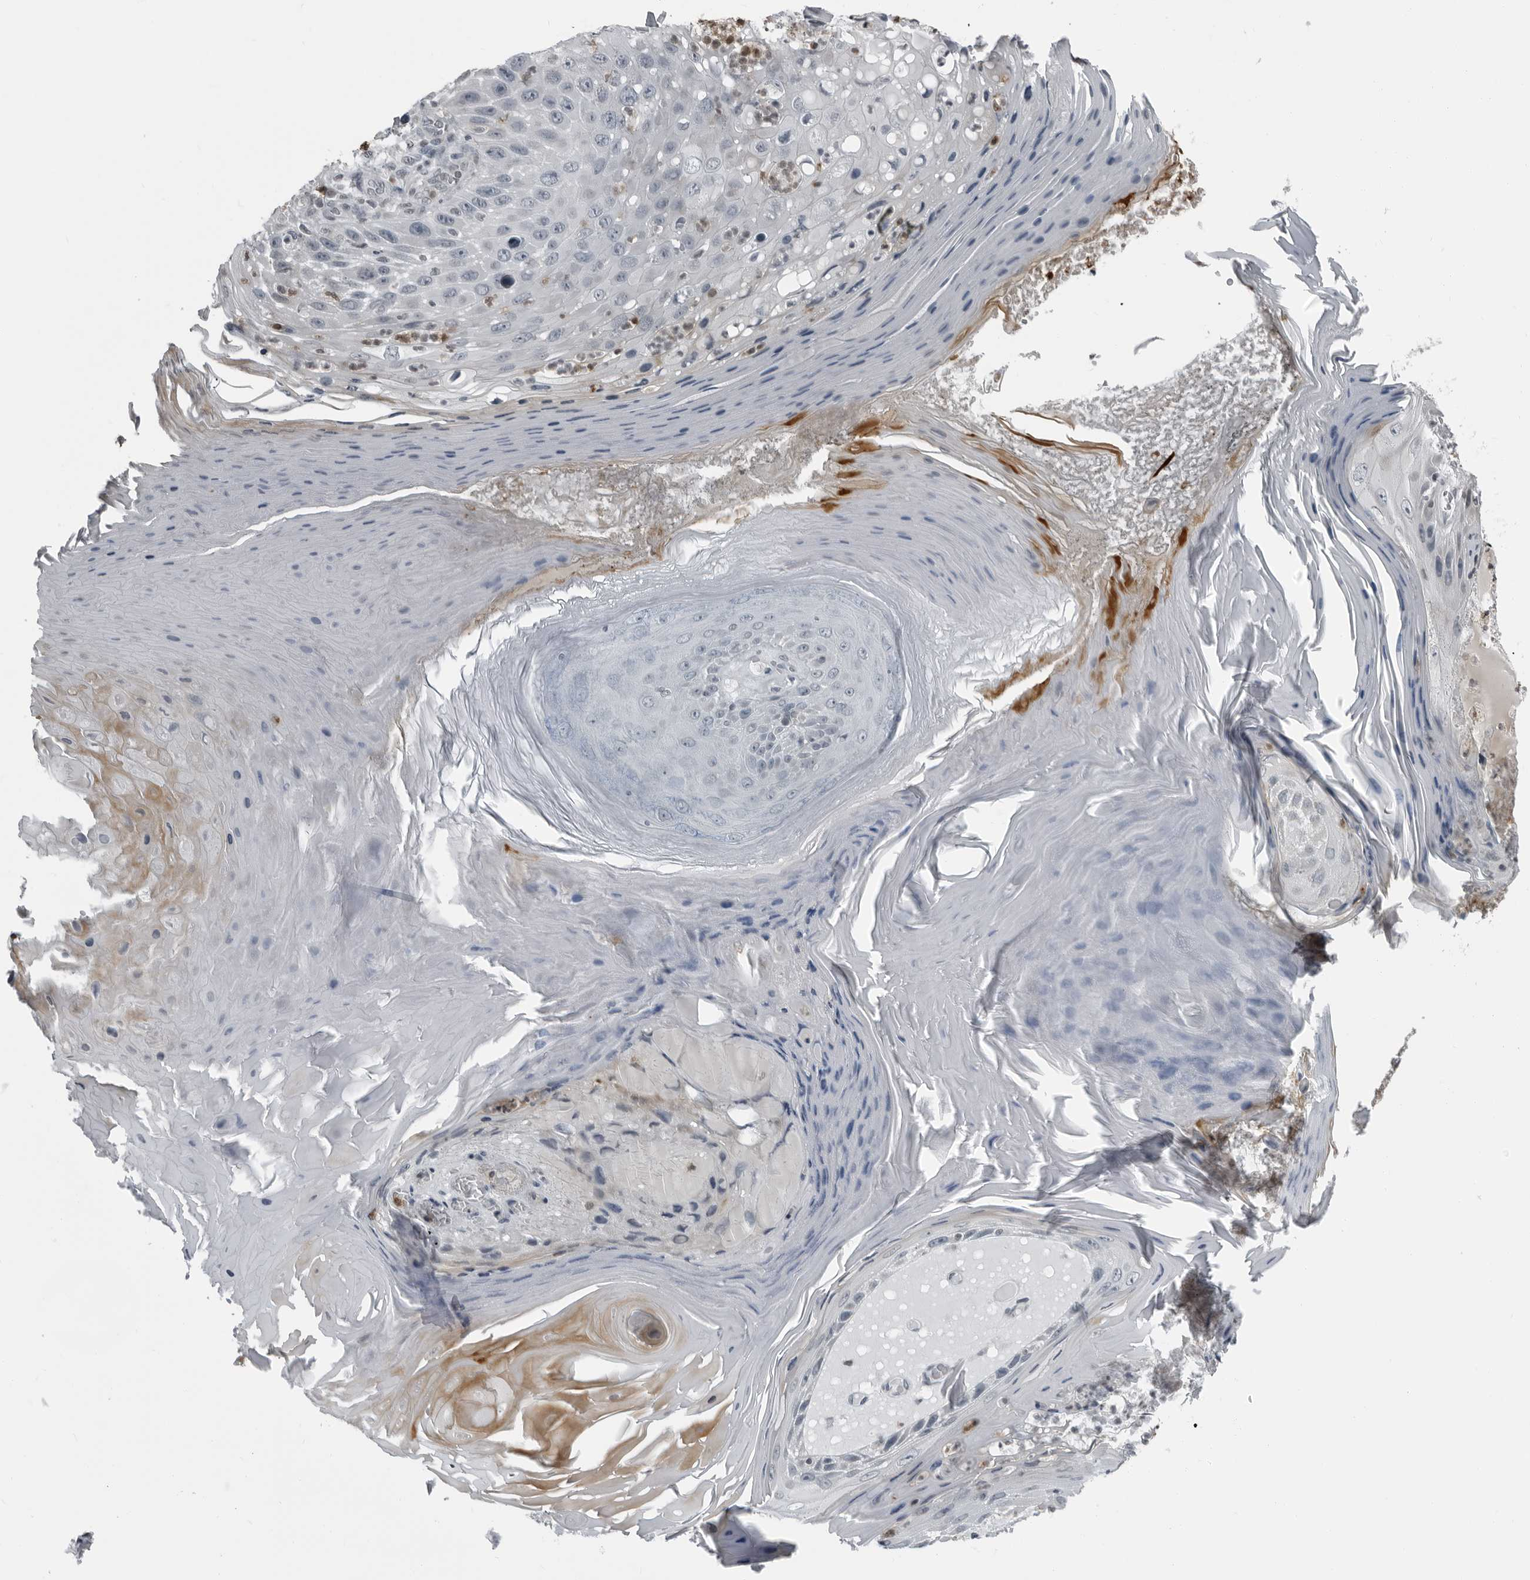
{"staining": {"intensity": "negative", "quantity": "none", "location": "none"}, "tissue": "skin cancer", "cell_type": "Tumor cells", "image_type": "cancer", "snomed": [{"axis": "morphology", "description": "Squamous cell carcinoma, NOS"}, {"axis": "topography", "description": "Skin"}], "caption": "Immunohistochemical staining of squamous cell carcinoma (skin) demonstrates no significant expression in tumor cells.", "gene": "RTCA", "patient": {"sex": "female", "age": 88}}